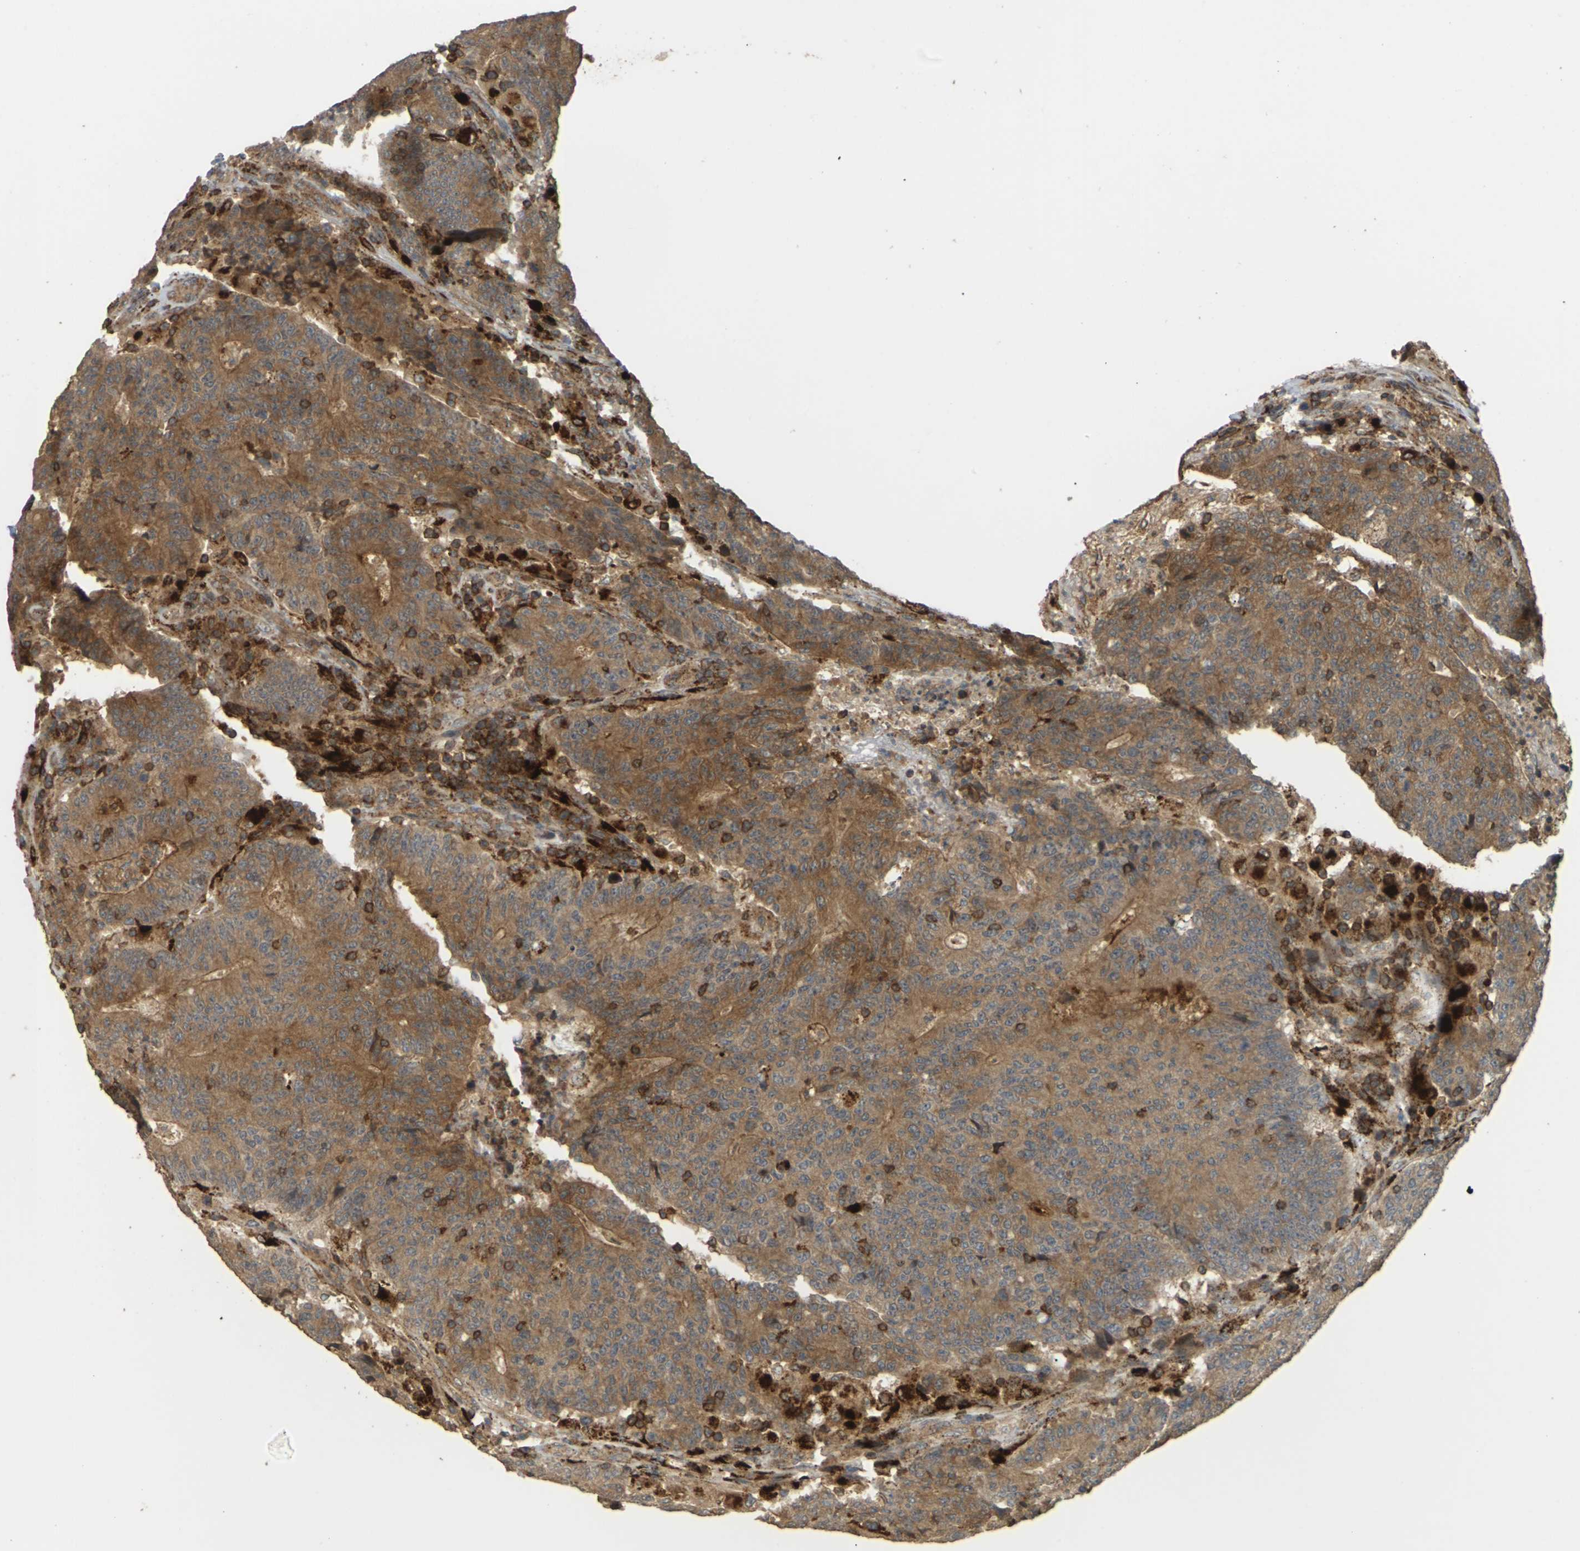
{"staining": {"intensity": "moderate", "quantity": ">75%", "location": "cytoplasmic/membranous"}, "tissue": "colorectal cancer", "cell_type": "Tumor cells", "image_type": "cancer", "snomed": [{"axis": "morphology", "description": "Normal tissue, NOS"}, {"axis": "morphology", "description": "Adenocarcinoma, NOS"}, {"axis": "topography", "description": "Colon"}], "caption": "Protein expression analysis of colorectal cancer shows moderate cytoplasmic/membranous positivity in about >75% of tumor cells.", "gene": "KSR1", "patient": {"sex": "female", "age": 75}}